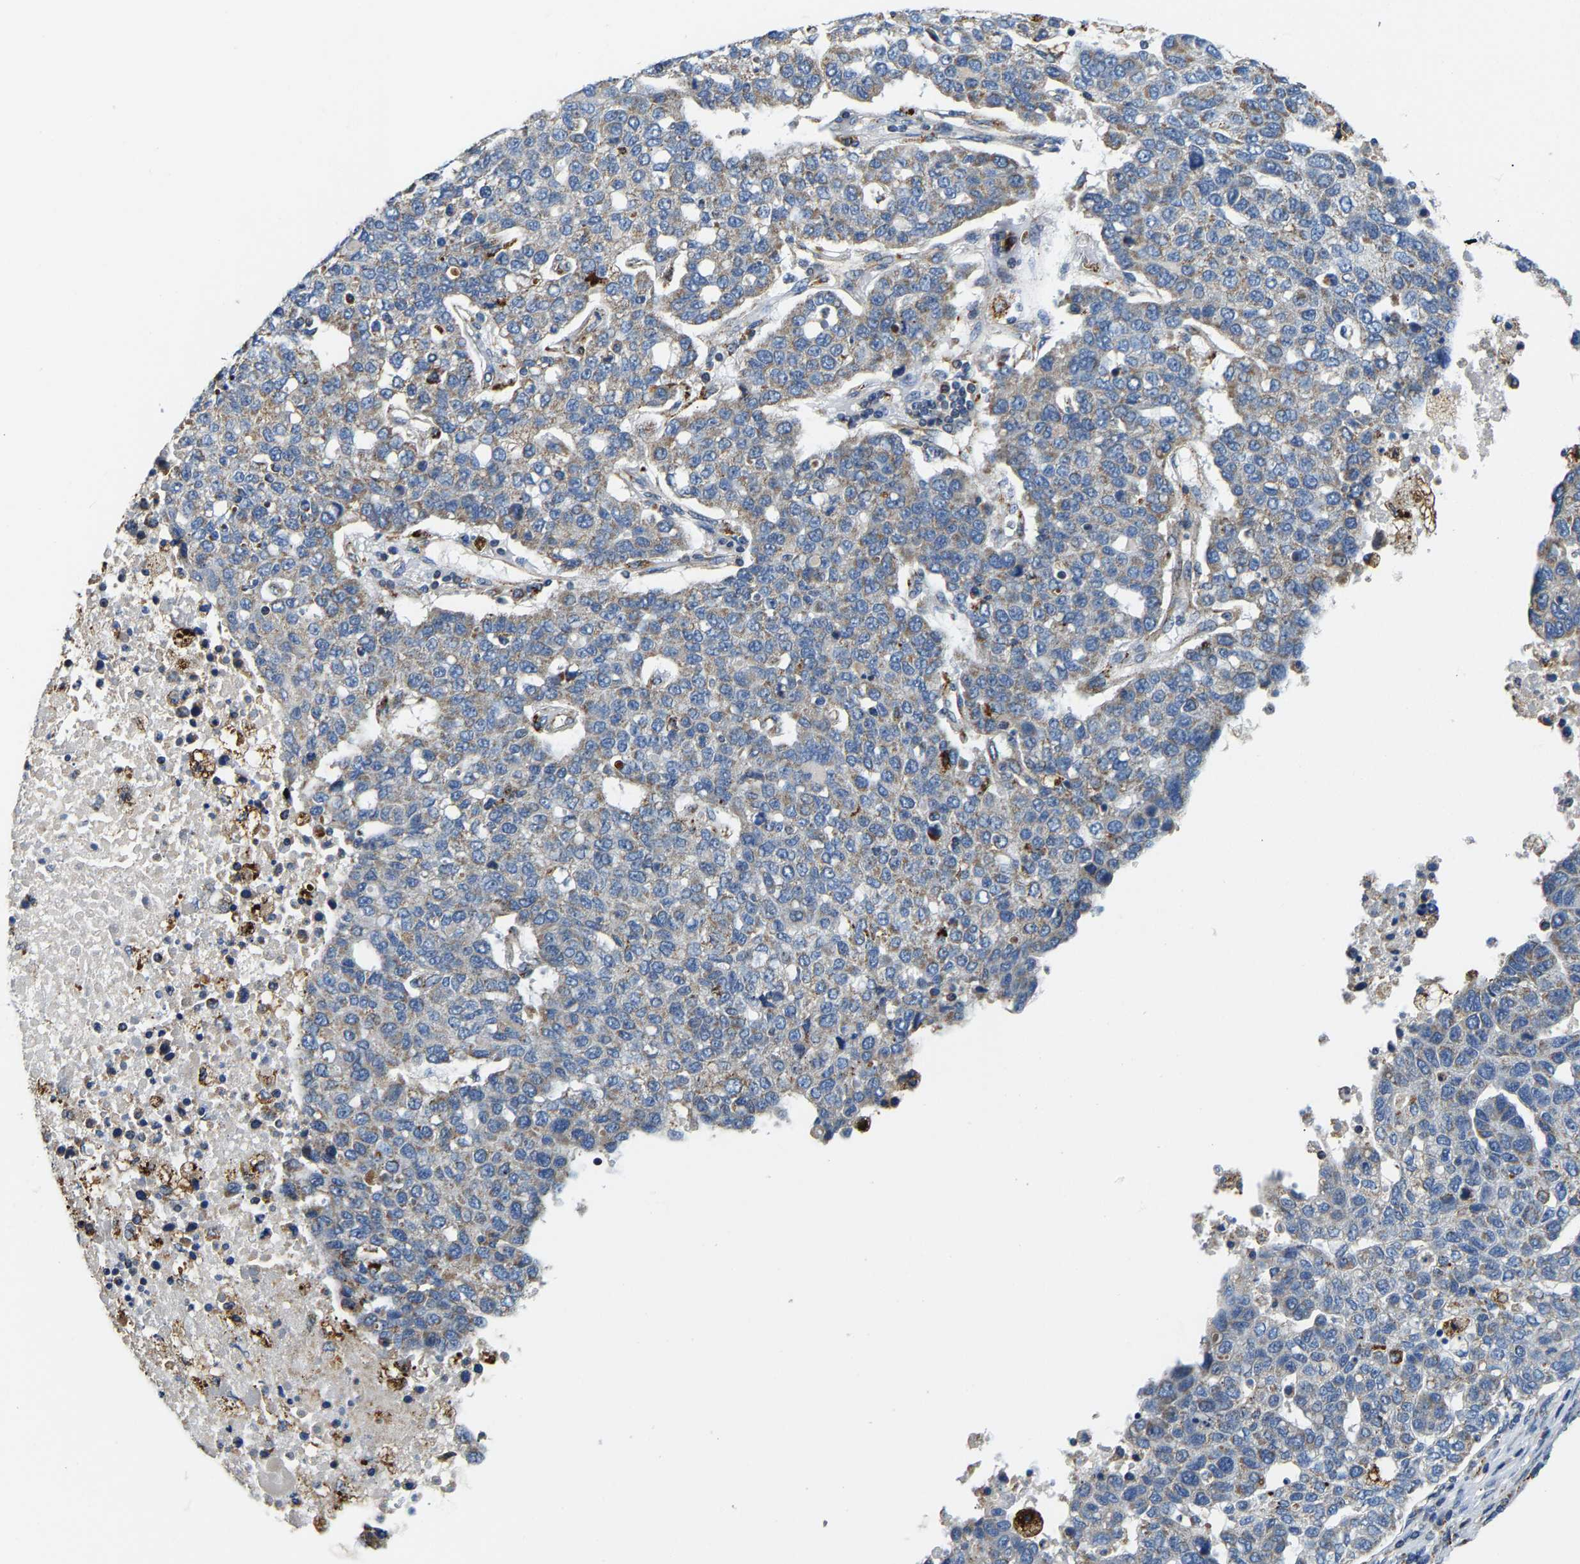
{"staining": {"intensity": "weak", "quantity": "<25%", "location": "cytoplasmic/membranous"}, "tissue": "pancreatic cancer", "cell_type": "Tumor cells", "image_type": "cancer", "snomed": [{"axis": "morphology", "description": "Adenocarcinoma, NOS"}, {"axis": "topography", "description": "Pancreas"}], "caption": "This is an IHC image of human pancreatic cancer (adenocarcinoma). There is no positivity in tumor cells.", "gene": "GIMAP7", "patient": {"sex": "female", "age": 61}}